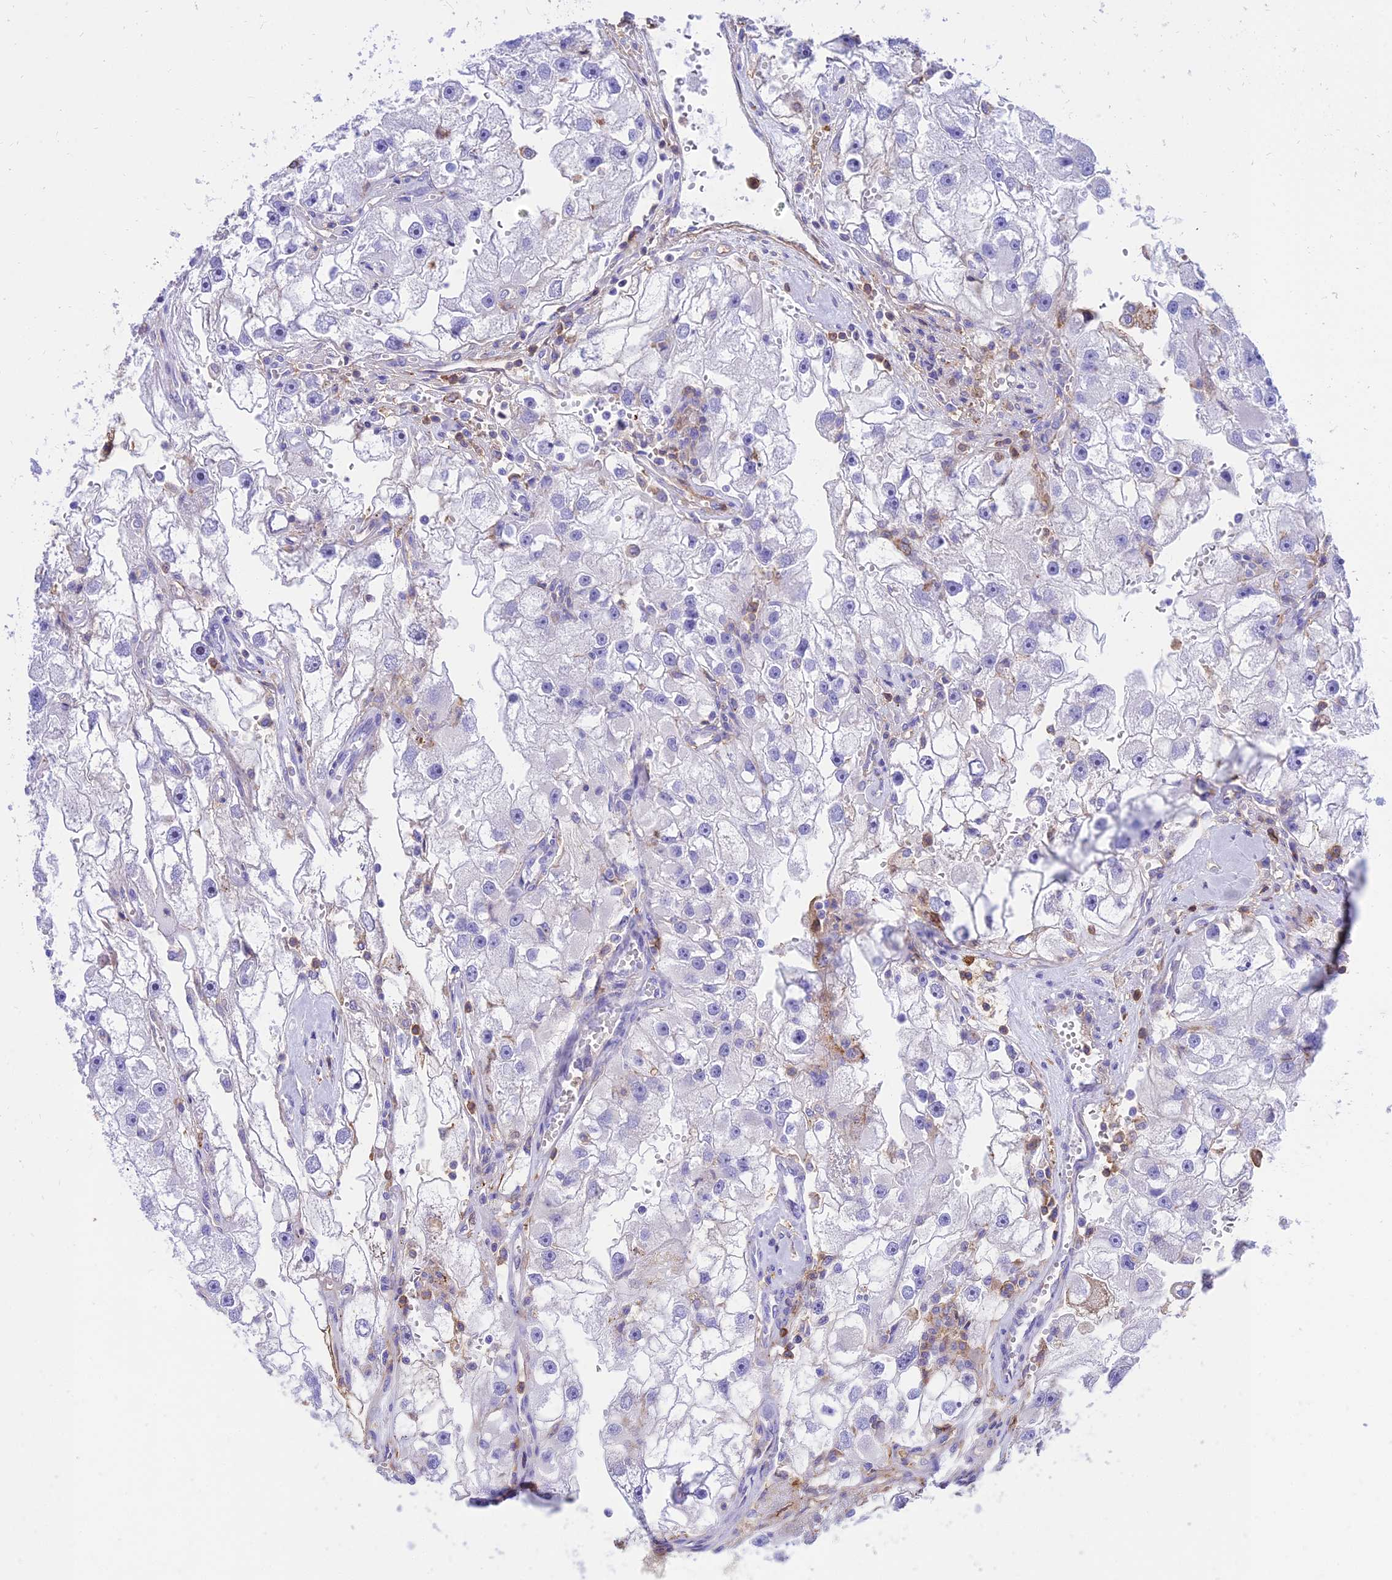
{"staining": {"intensity": "negative", "quantity": "none", "location": "none"}, "tissue": "renal cancer", "cell_type": "Tumor cells", "image_type": "cancer", "snomed": [{"axis": "morphology", "description": "Adenocarcinoma, NOS"}, {"axis": "topography", "description": "Kidney"}], "caption": "DAB (3,3'-diaminobenzidine) immunohistochemical staining of renal cancer (adenocarcinoma) demonstrates no significant positivity in tumor cells.", "gene": "SREK1IP1", "patient": {"sex": "male", "age": 63}}